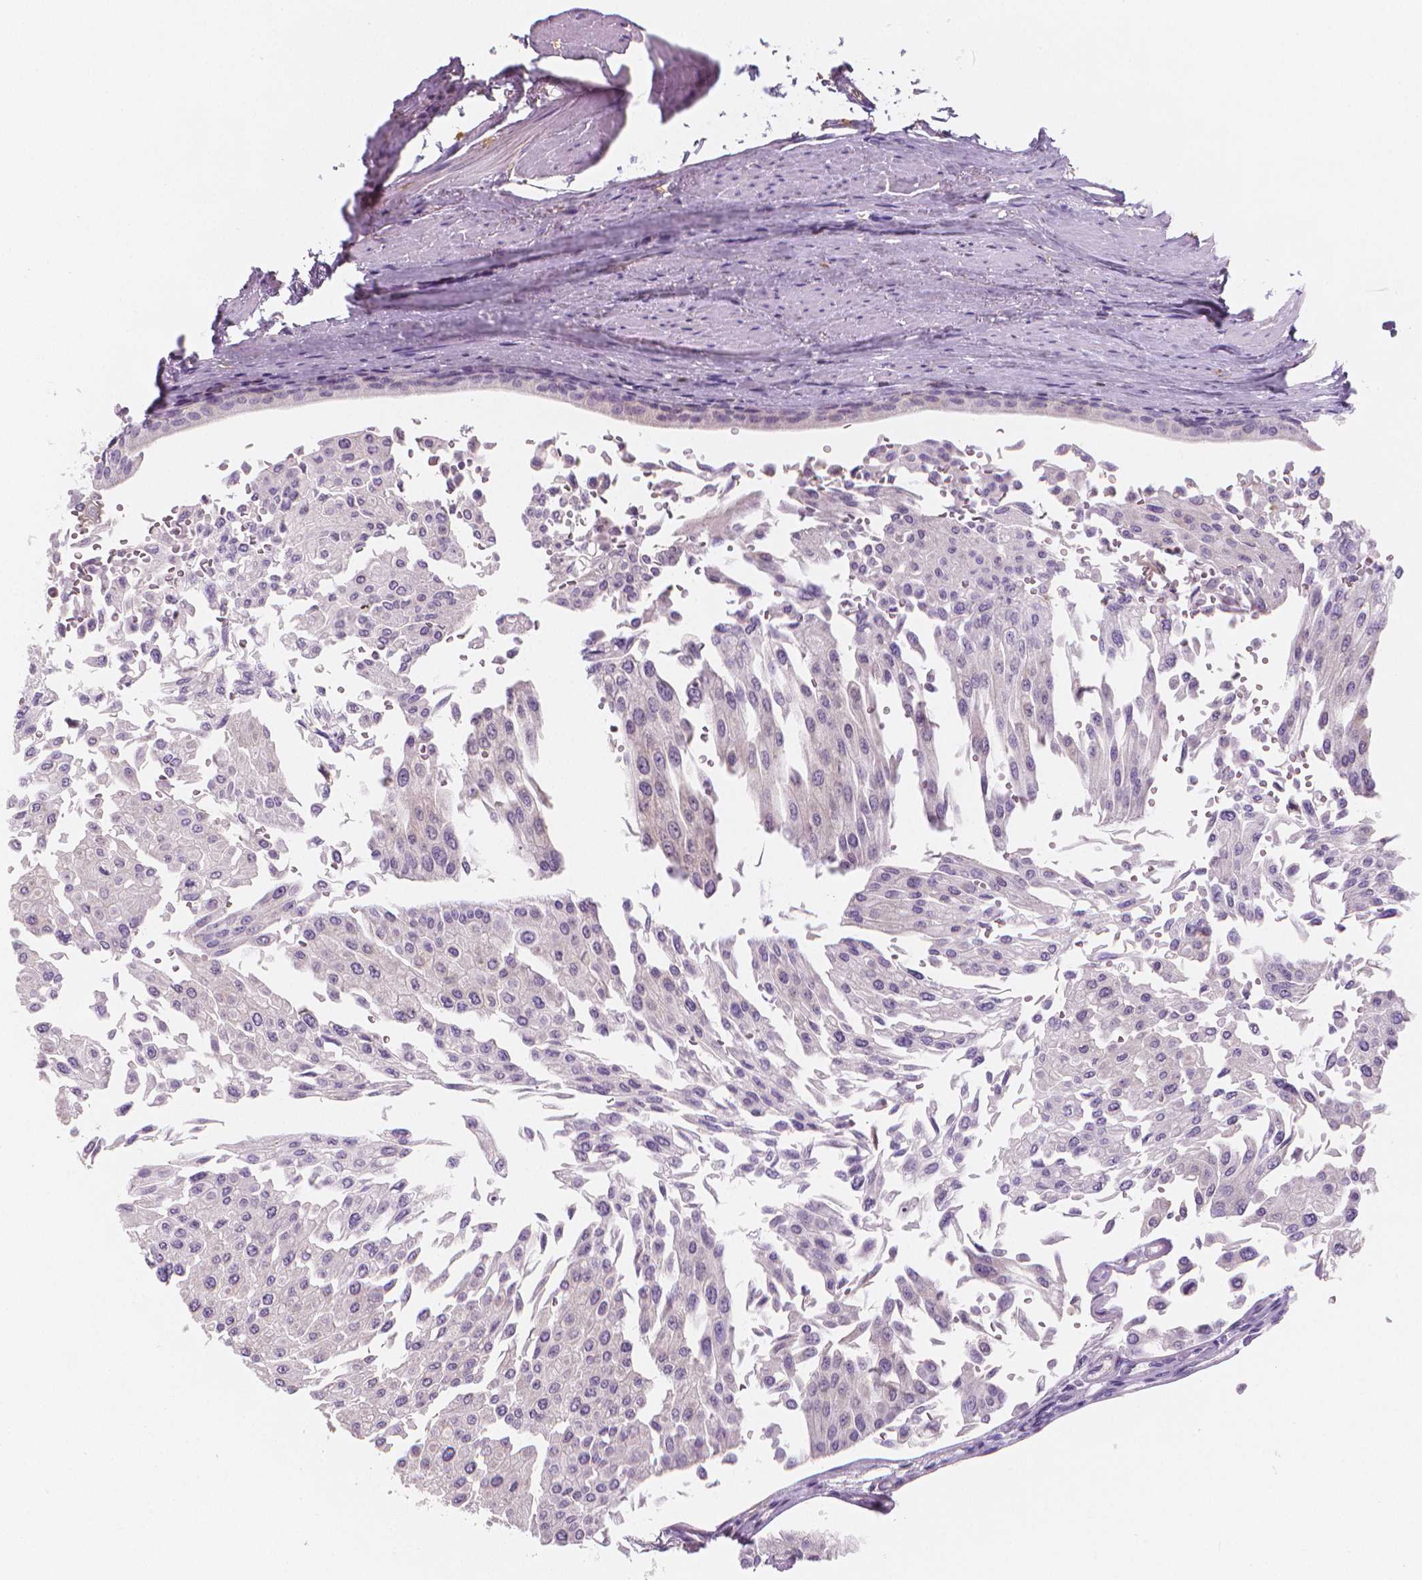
{"staining": {"intensity": "negative", "quantity": "none", "location": "none"}, "tissue": "urothelial cancer", "cell_type": "Tumor cells", "image_type": "cancer", "snomed": [{"axis": "morphology", "description": "Urothelial carcinoma, NOS"}, {"axis": "topography", "description": "Urinary bladder"}], "caption": "Transitional cell carcinoma was stained to show a protein in brown. There is no significant staining in tumor cells.", "gene": "APOA4", "patient": {"sex": "male", "age": 67}}